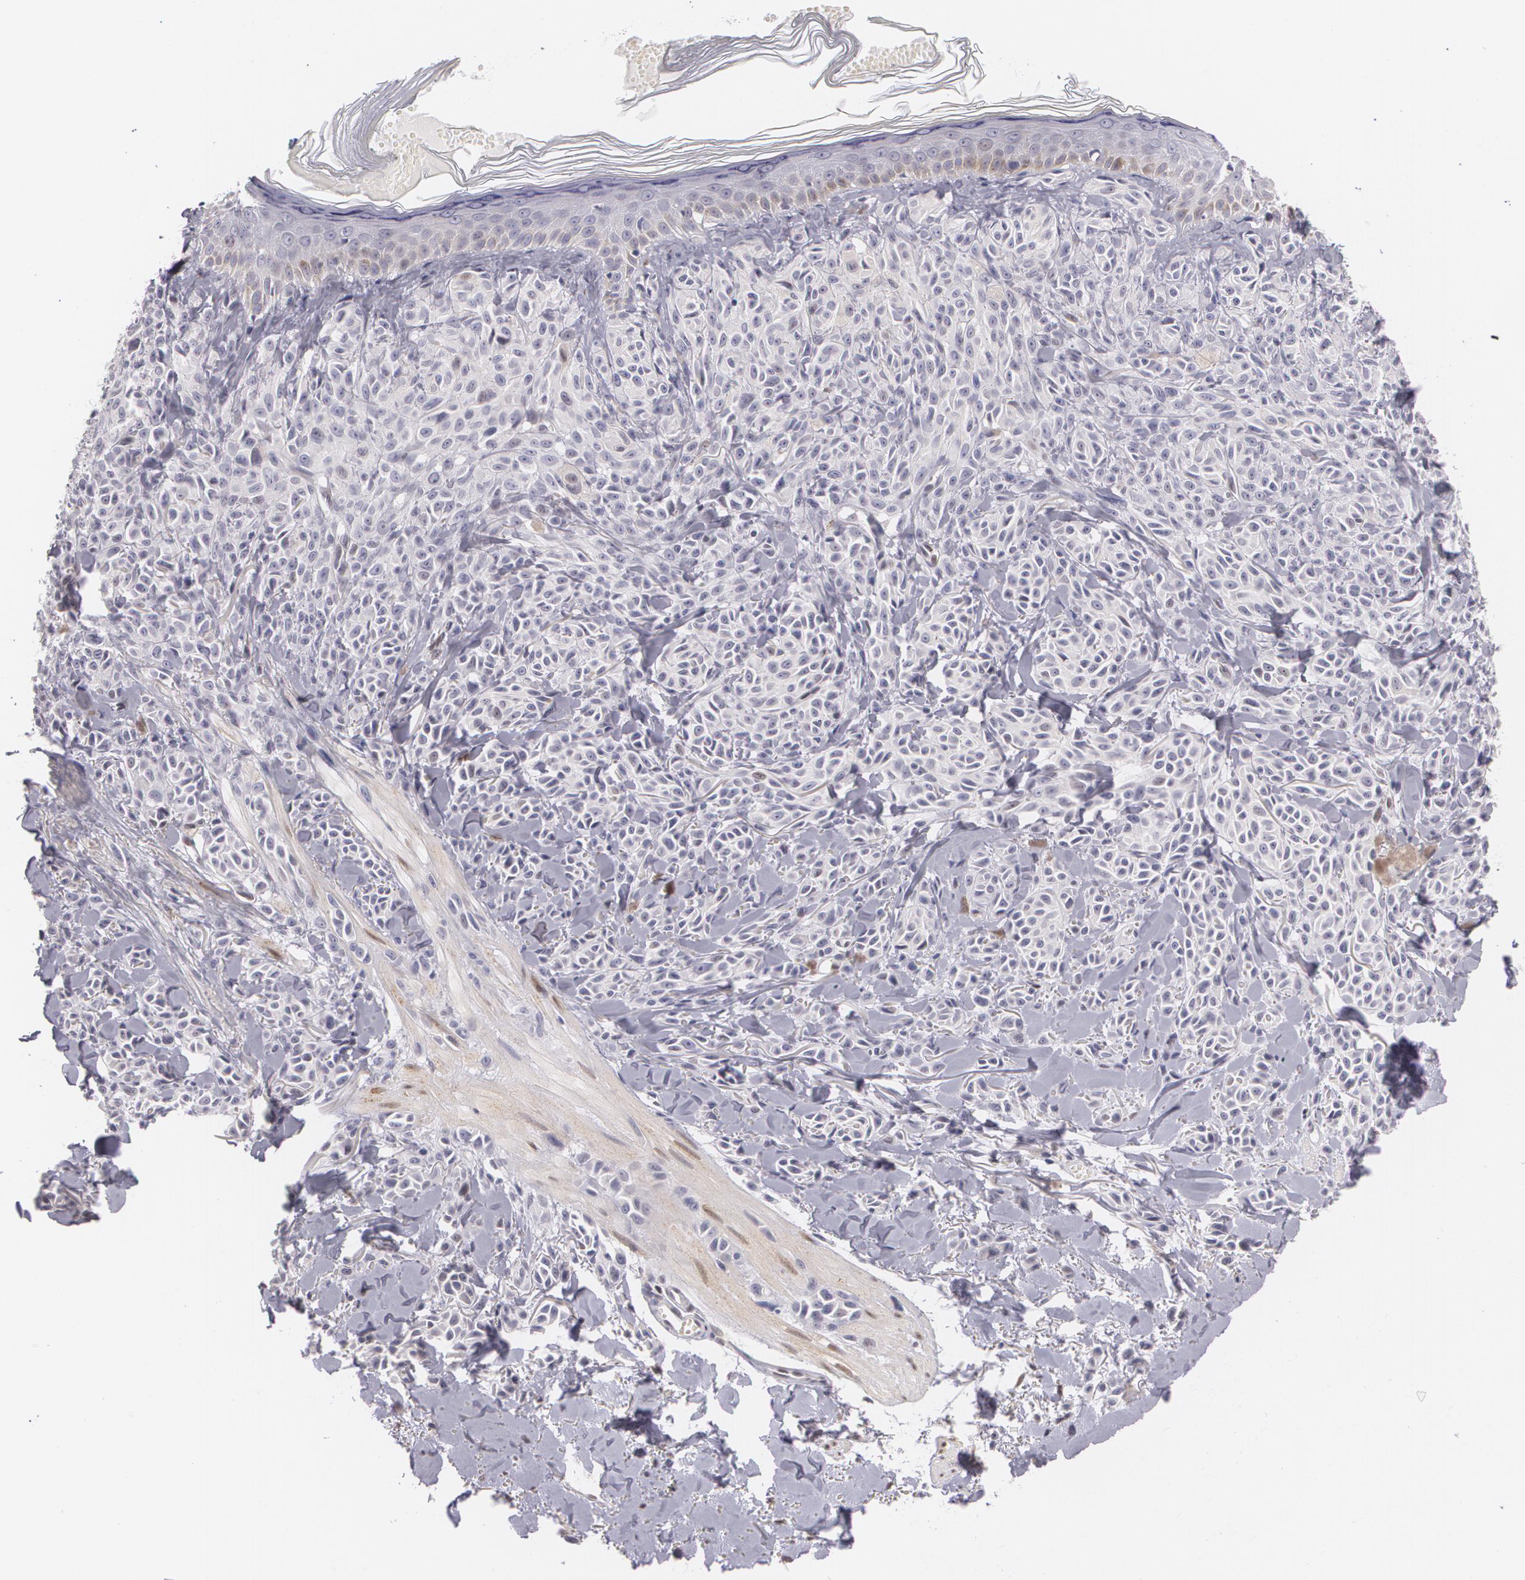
{"staining": {"intensity": "negative", "quantity": "none", "location": "none"}, "tissue": "melanoma", "cell_type": "Tumor cells", "image_type": "cancer", "snomed": [{"axis": "morphology", "description": "Malignant melanoma, NOS"}, {"axis": "topography", "description": "Skin"}], "caption": "High power microscopy histopathology image of an immunohistochemistry image of melanoma, revealing no significant expression in tumor cells. (DAB (3,3'-diaminobenzidine) IHC with hematoxylin counter stain).", "gene": "ZBTB16", "patient": {"sex": "female", "age": 73}}